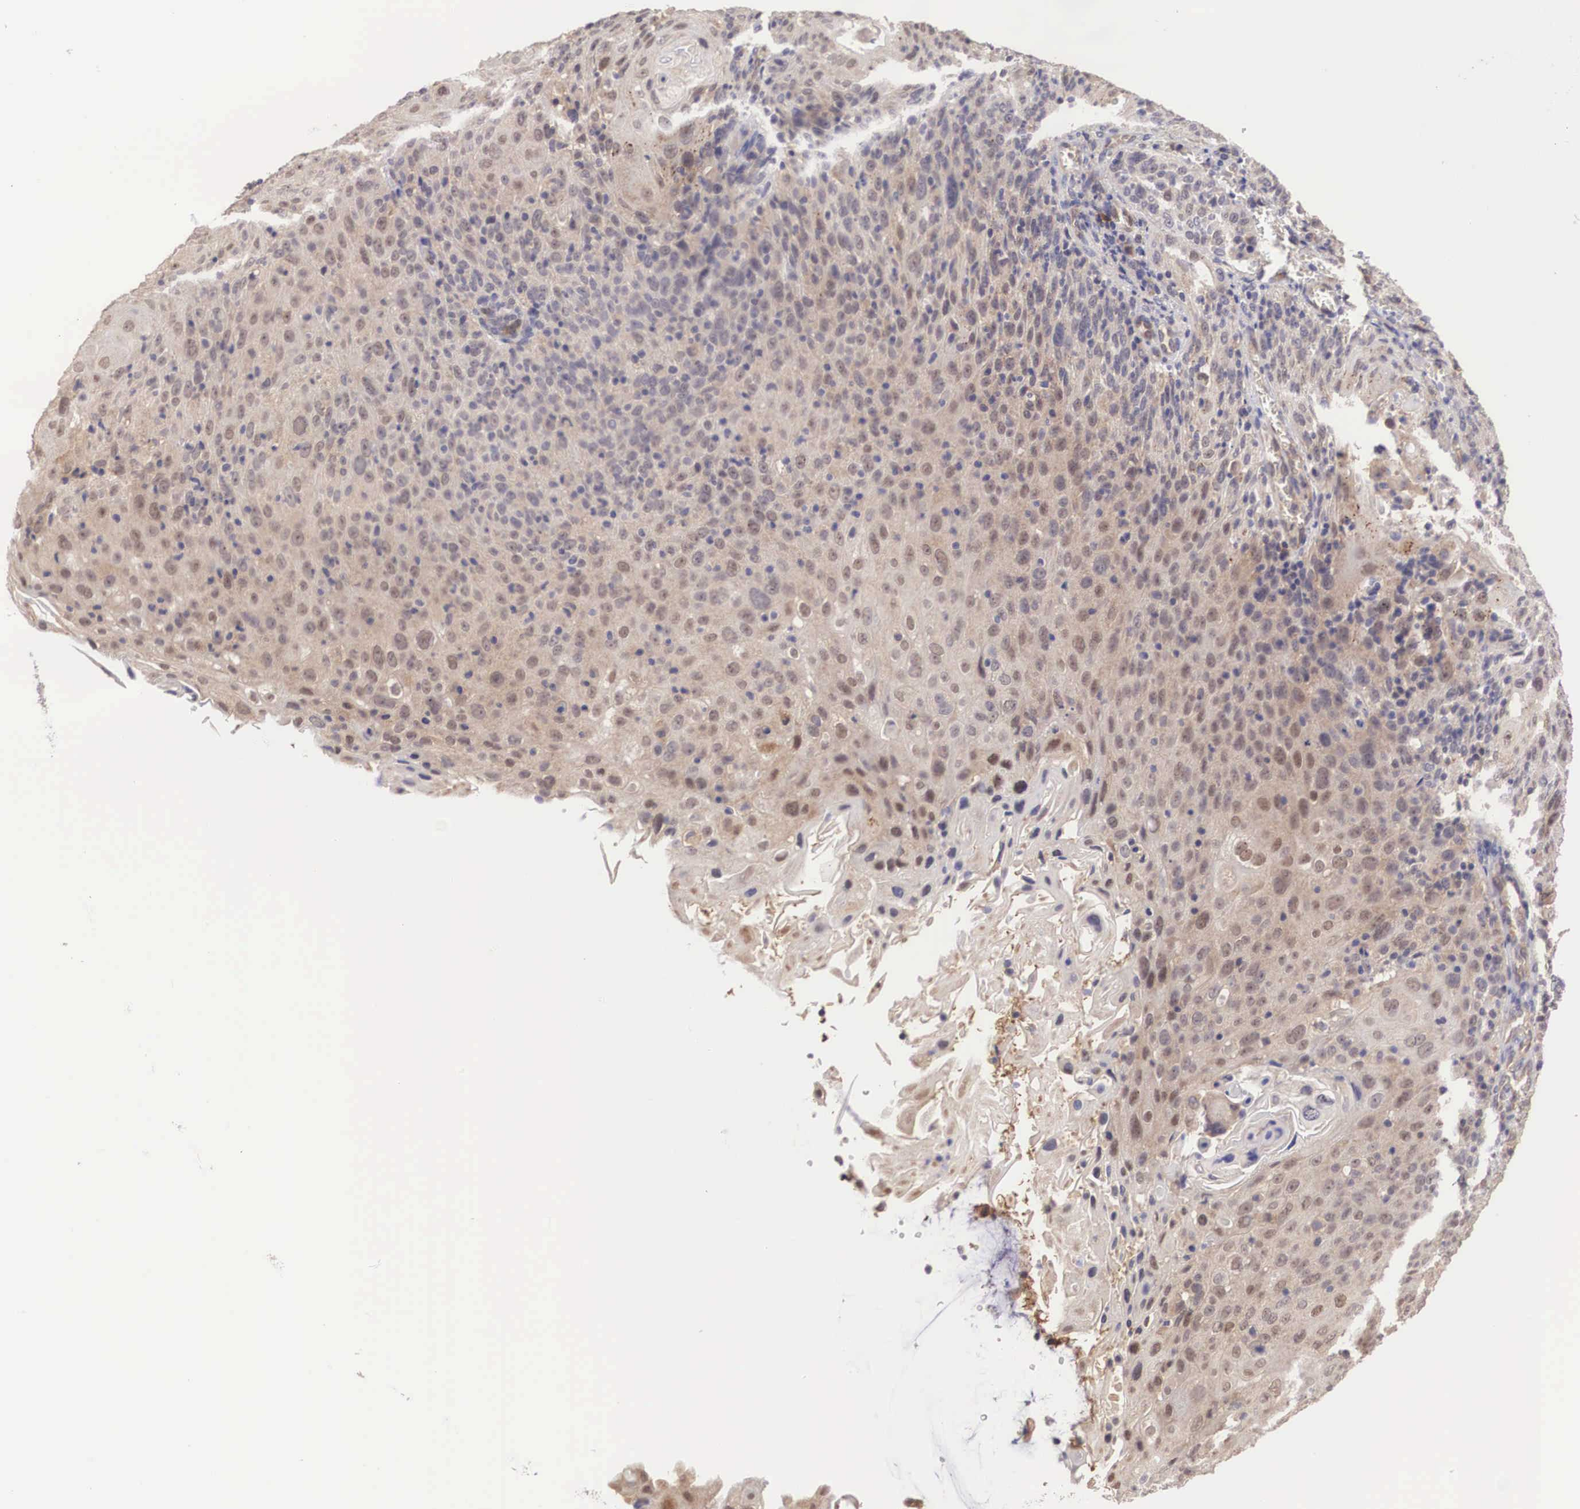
{"staining": {"intensity": "weak", "quantity": ">75%", "location": "cytoplasmic/membranous"}, "tissue": "cervical cancer", "cell_type": "Tumor cells", "image_type": "cancer", "snomed": [{"axis": "morphology", "description": "Squamous cell carcinoma, NOS"}, {"axis": "topography", "description": "Cervix"}], "caption": "The immunohistochemical stain highlights weak cytoplasmic/membranous positivity in tumor cells of cervical squamous cell carcinoma tissue.", "gene": "DNAJB7", "patient": {"sex": "female", "age": 54}}